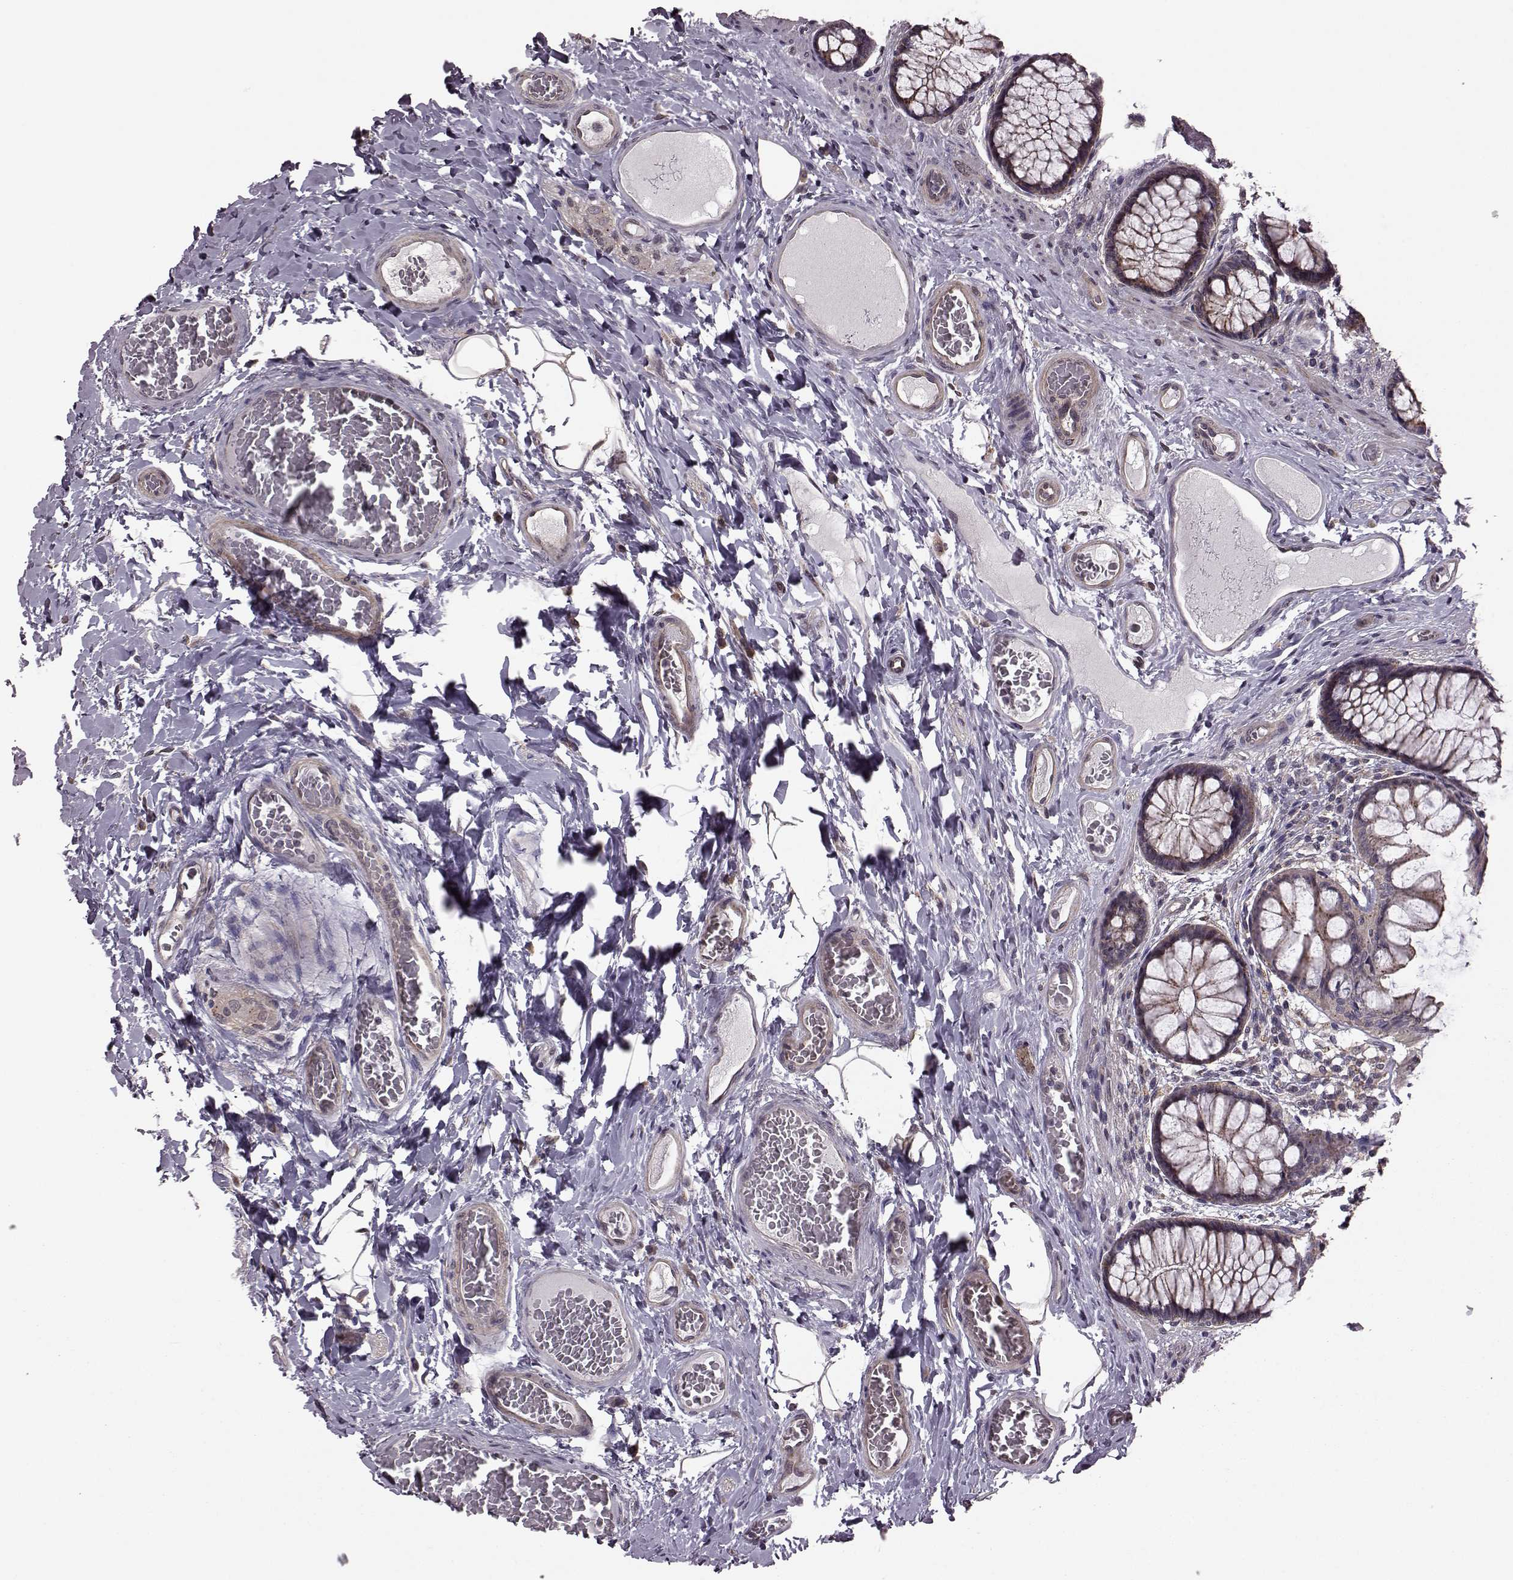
{"staining": {"intensity": "negative", "quantity": "none", "location": "none"}, "tissue": "colon", "cell_type": "Endothelial cells", "image_type": "normal", "snomed": [{"axis": "morphology", "description": "Normal tissue, NOS"}, {"axis": "topography", "description": "Colon"}], "caption": "High magnification brightfield microscopy of unremarkable colon stained with DAB (3,3'-diaminobenzidine) (brown) and counterstained with hematoxylin (blue): endothelial cells show no significant positivity. (DAB immunohistochemistry (IHC) with hematoxylin counter stain).", "gene": "FNIP2", "patient": {"sex": "female", "age": 65}}